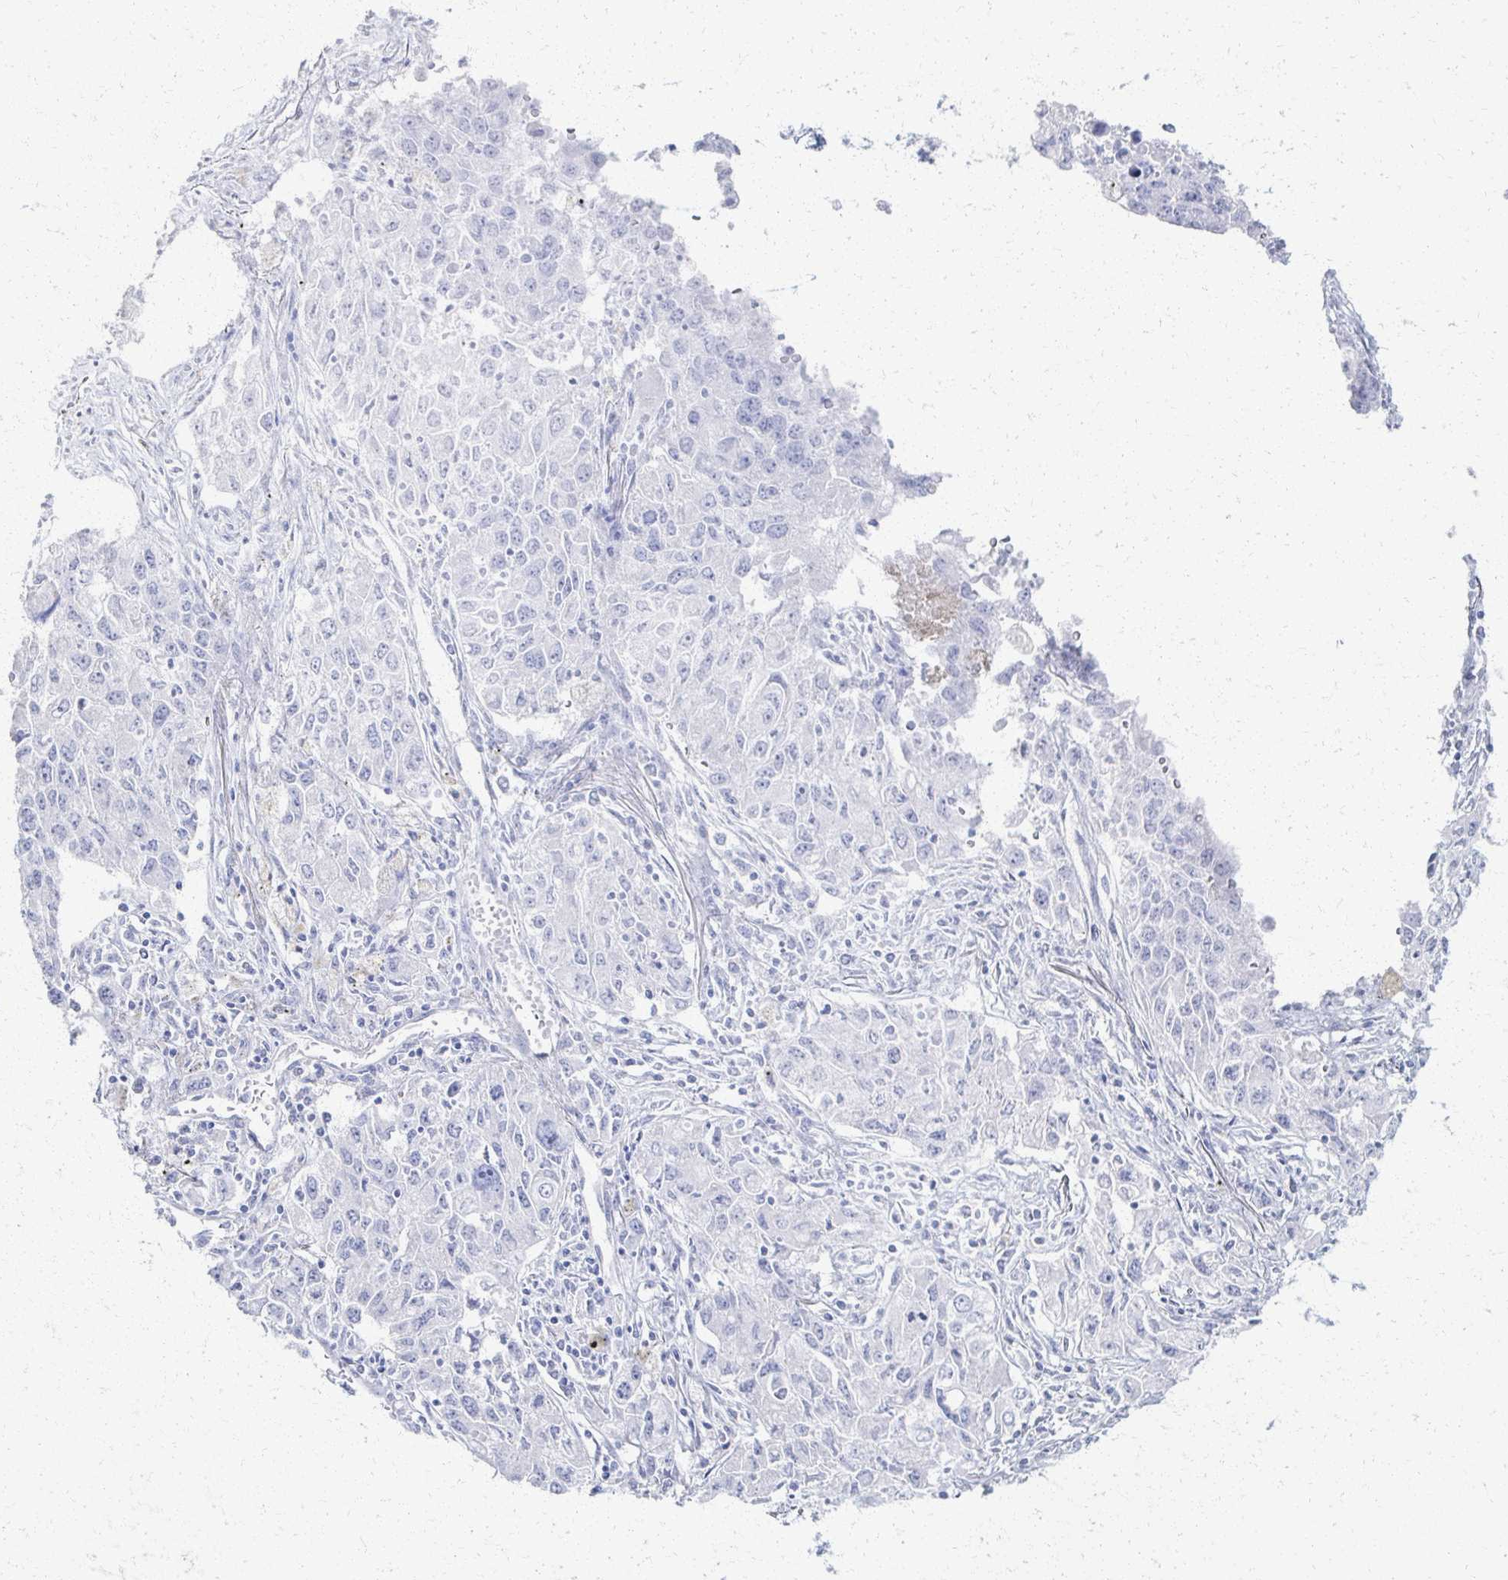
{"staining": {"intensity": "negative", "quantity": "none", "location": "none"}, "tissue": "lung cancer", "cell_type": "Tumor cells", "image_type": "cancer", "snomed": [{"axis": "morphology", "description": "Adenocarcinoma, NOS"}, {"axis": "morphology", "description": "Adenocarcinoma, metastatic, NOS"}, {"axis": "topography", "description": "Lymph node"}, {"axis": "topography", "description": "Lung"}], "caption": "Human lung adenocarcinoma stained for a protein using immunohistochemistry (IHC) demonstrates no positivity in tumor cells.", "gene": "PRR20A", "patient": {"sex": "female", "age": 42}}